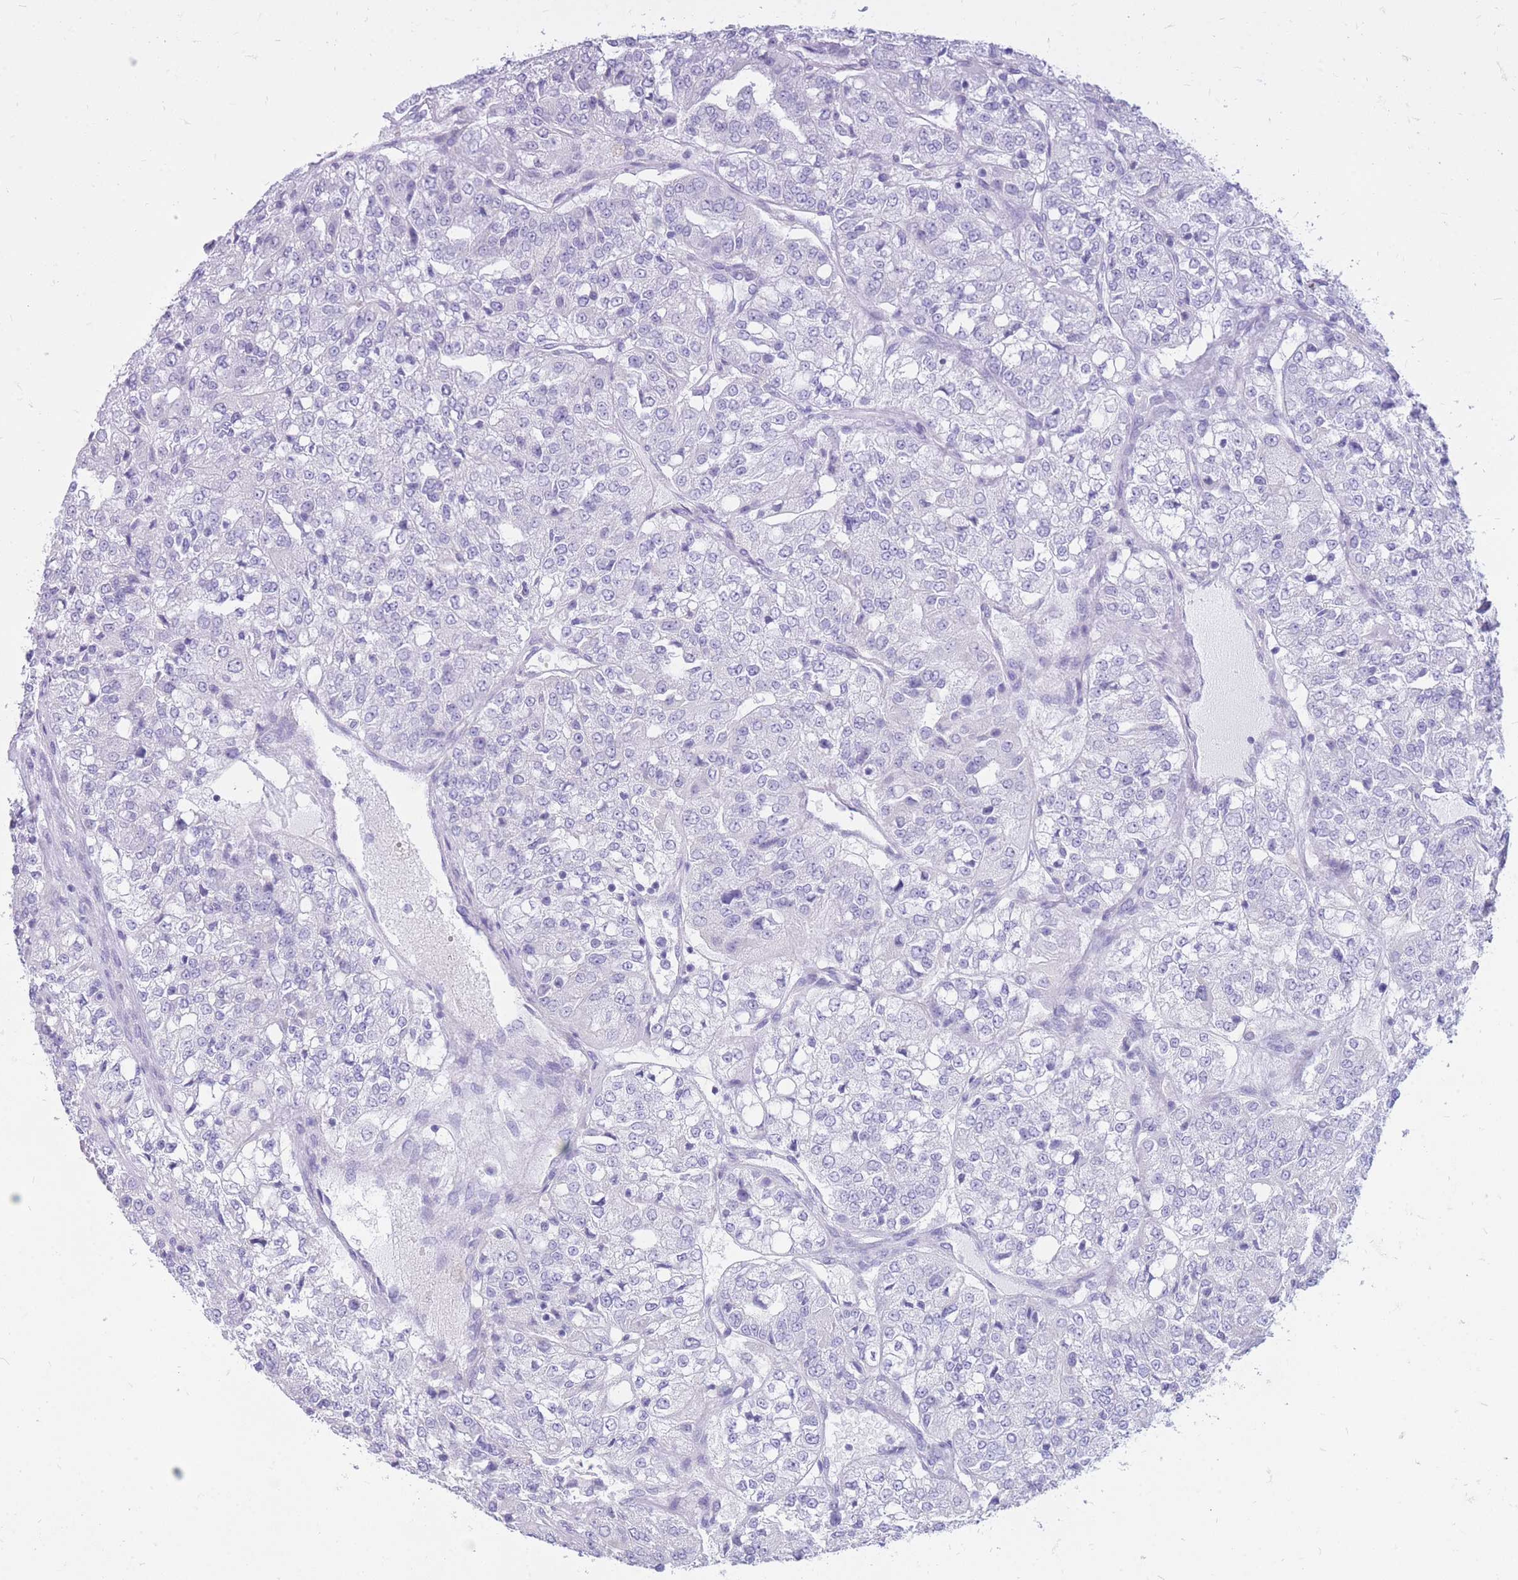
{"staining": {"intensity": "negative", "quantity": "none", "location": "none"}, "tissue": "renal cancer", "cell_type": "Tumor cells", "image_type": "cancer", "snomed": [{"axis": "morphology", "description": "Adenocarcinoma, NOS"}, {"axis": "topography", "description": "Kidney"}], "caption": "Immunohistochemical staining of human renal adenocarcinoma shows no significant positivity in tumor cells.", "gene": "CYP21A2", "patient": {"sex": "female", "age": 63}}